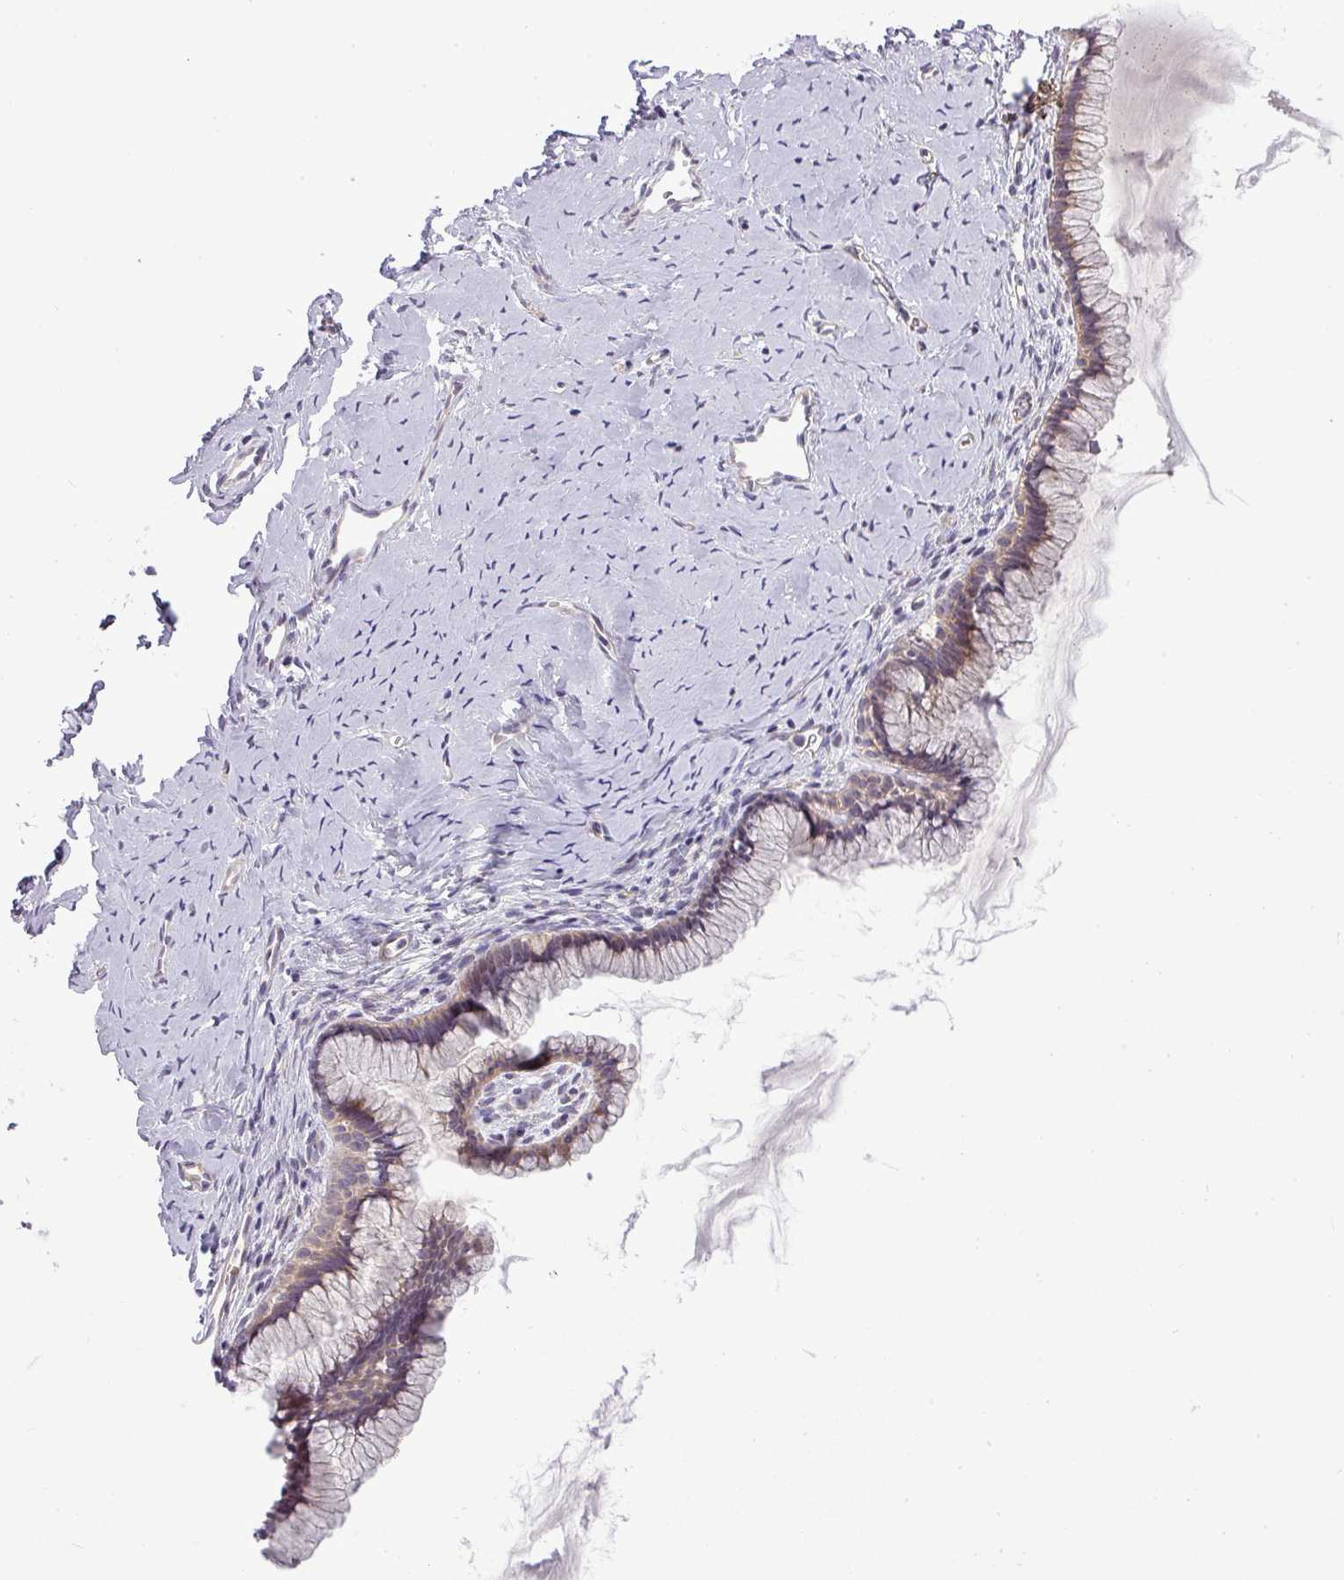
{"staining": {"intensity": "weak", "quantity": "25%-75%", "location": "cytoplasmic/membranous"}, "tissue": "cervix", "cell_type": "Glandular cells", "image_type": "normal", "snomed": [{"axis": "morphology", "description": "Normal tissue, NOS"}, {"axis": "topography", "description": "Cervix"}], "caption": "Protein analysis of unremarkable cervix exhibits weak cytoplasmic/membranous expression in approximately 25%-75% of glandular cells. The protein of interest is stained brown, and the nuclei are stained in blue (DAB IHC with brightfield microscopy, high magnification).", "gene": "ZDHHC1", "patient": {"sex": "female", "age": 40}}